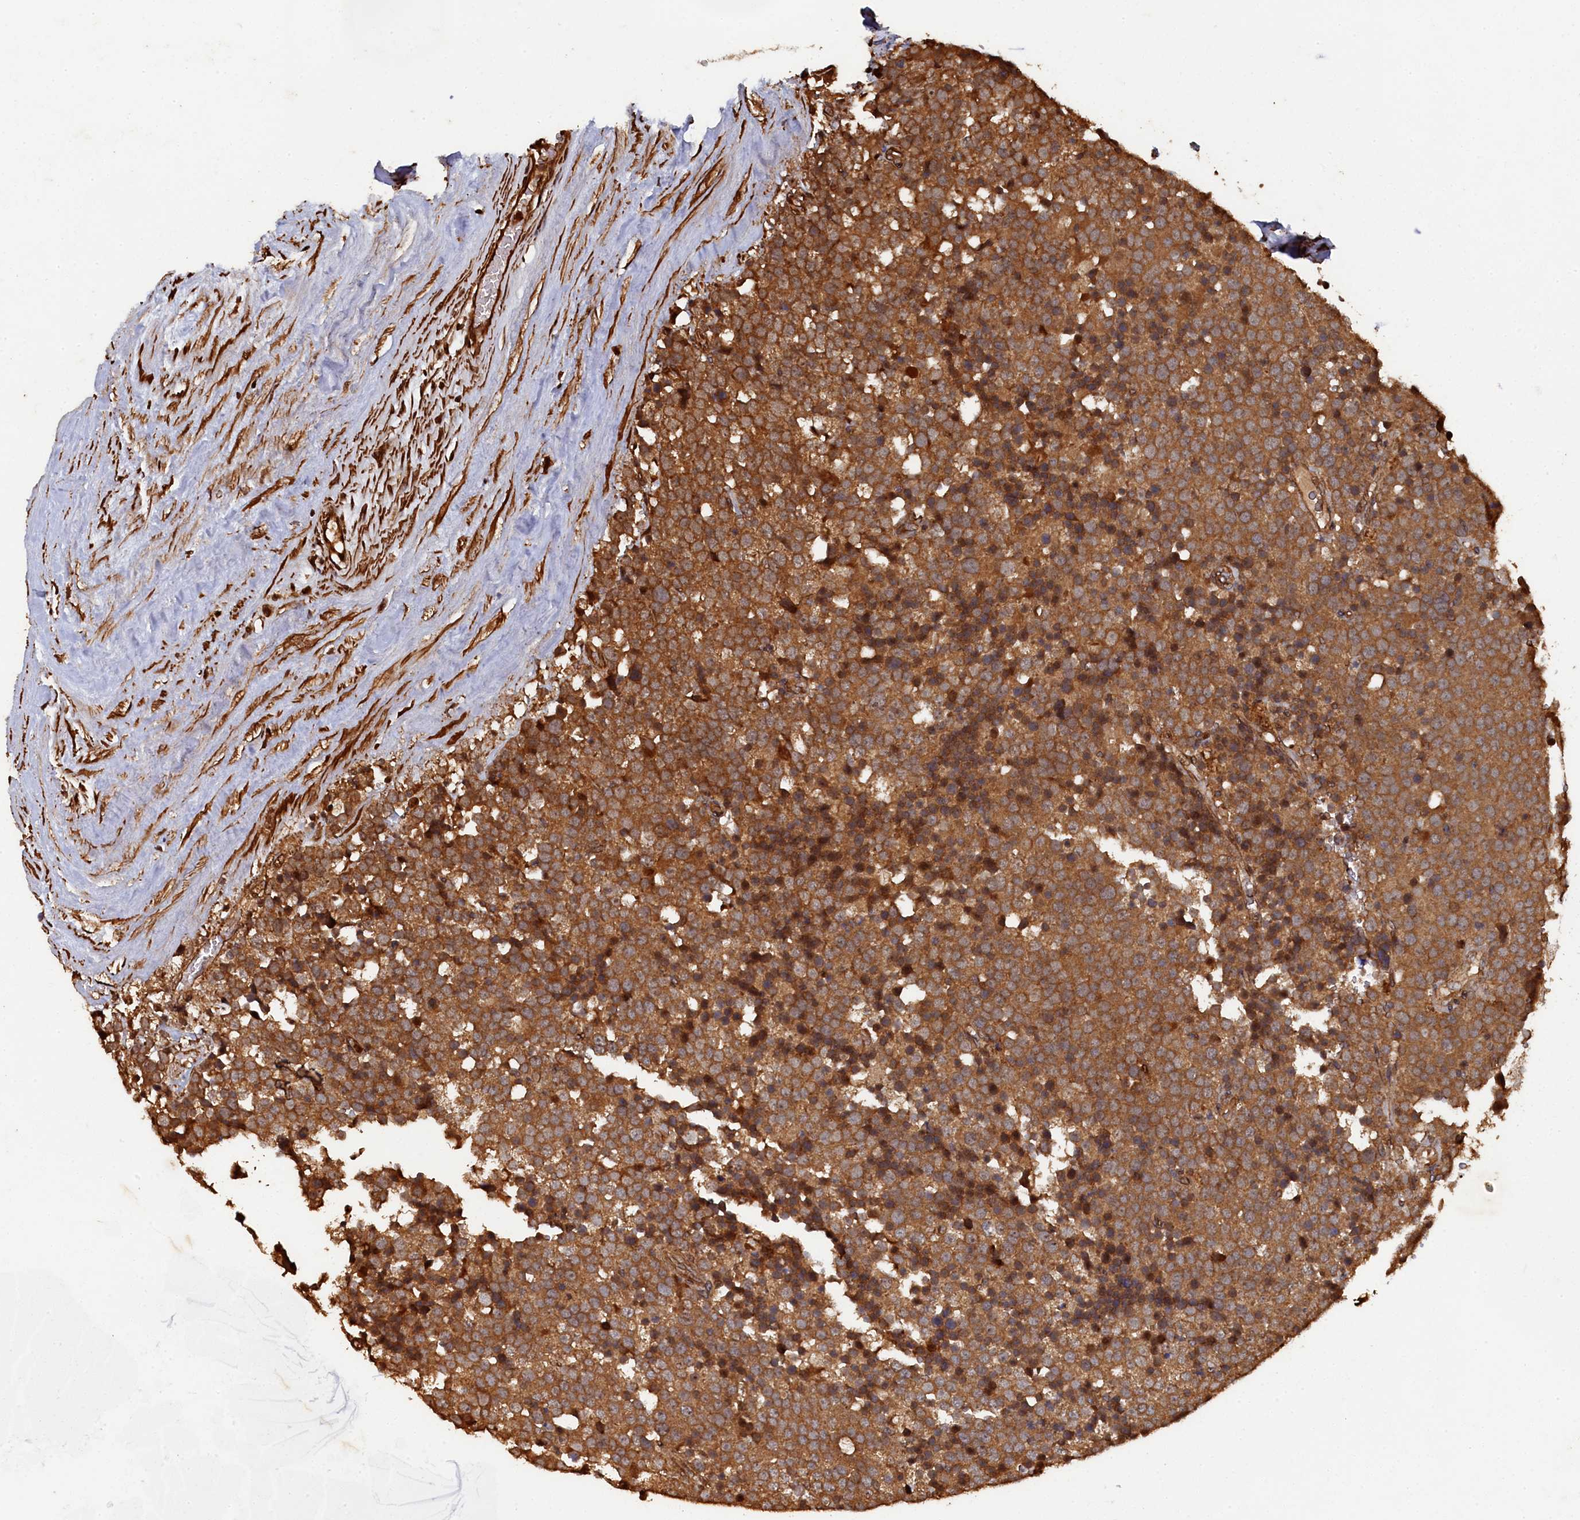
{"staining": {"intensity": "moderate", "quantity": ">75%", "location": "cytoplasmic/membranous"}, "tissue": "testis cancer", "cell_type": "Tumor cells", "image_type": "cancer", "snomed": [{"axis": "morphology", "description": "Seminoma, NOS"}, {"axis": "topography", "description": "Testis"}], "caption": "Testis cancer stained with immunohistochemistry shows moderate cytoplasmic/membranous expression in about >75% of tumor cells. Immunohistochemistry stains the protein of interest in brown and the nuclei are stained blue.", "gene": "PIGN", "patient": {"sex": "male", "age": 71}}